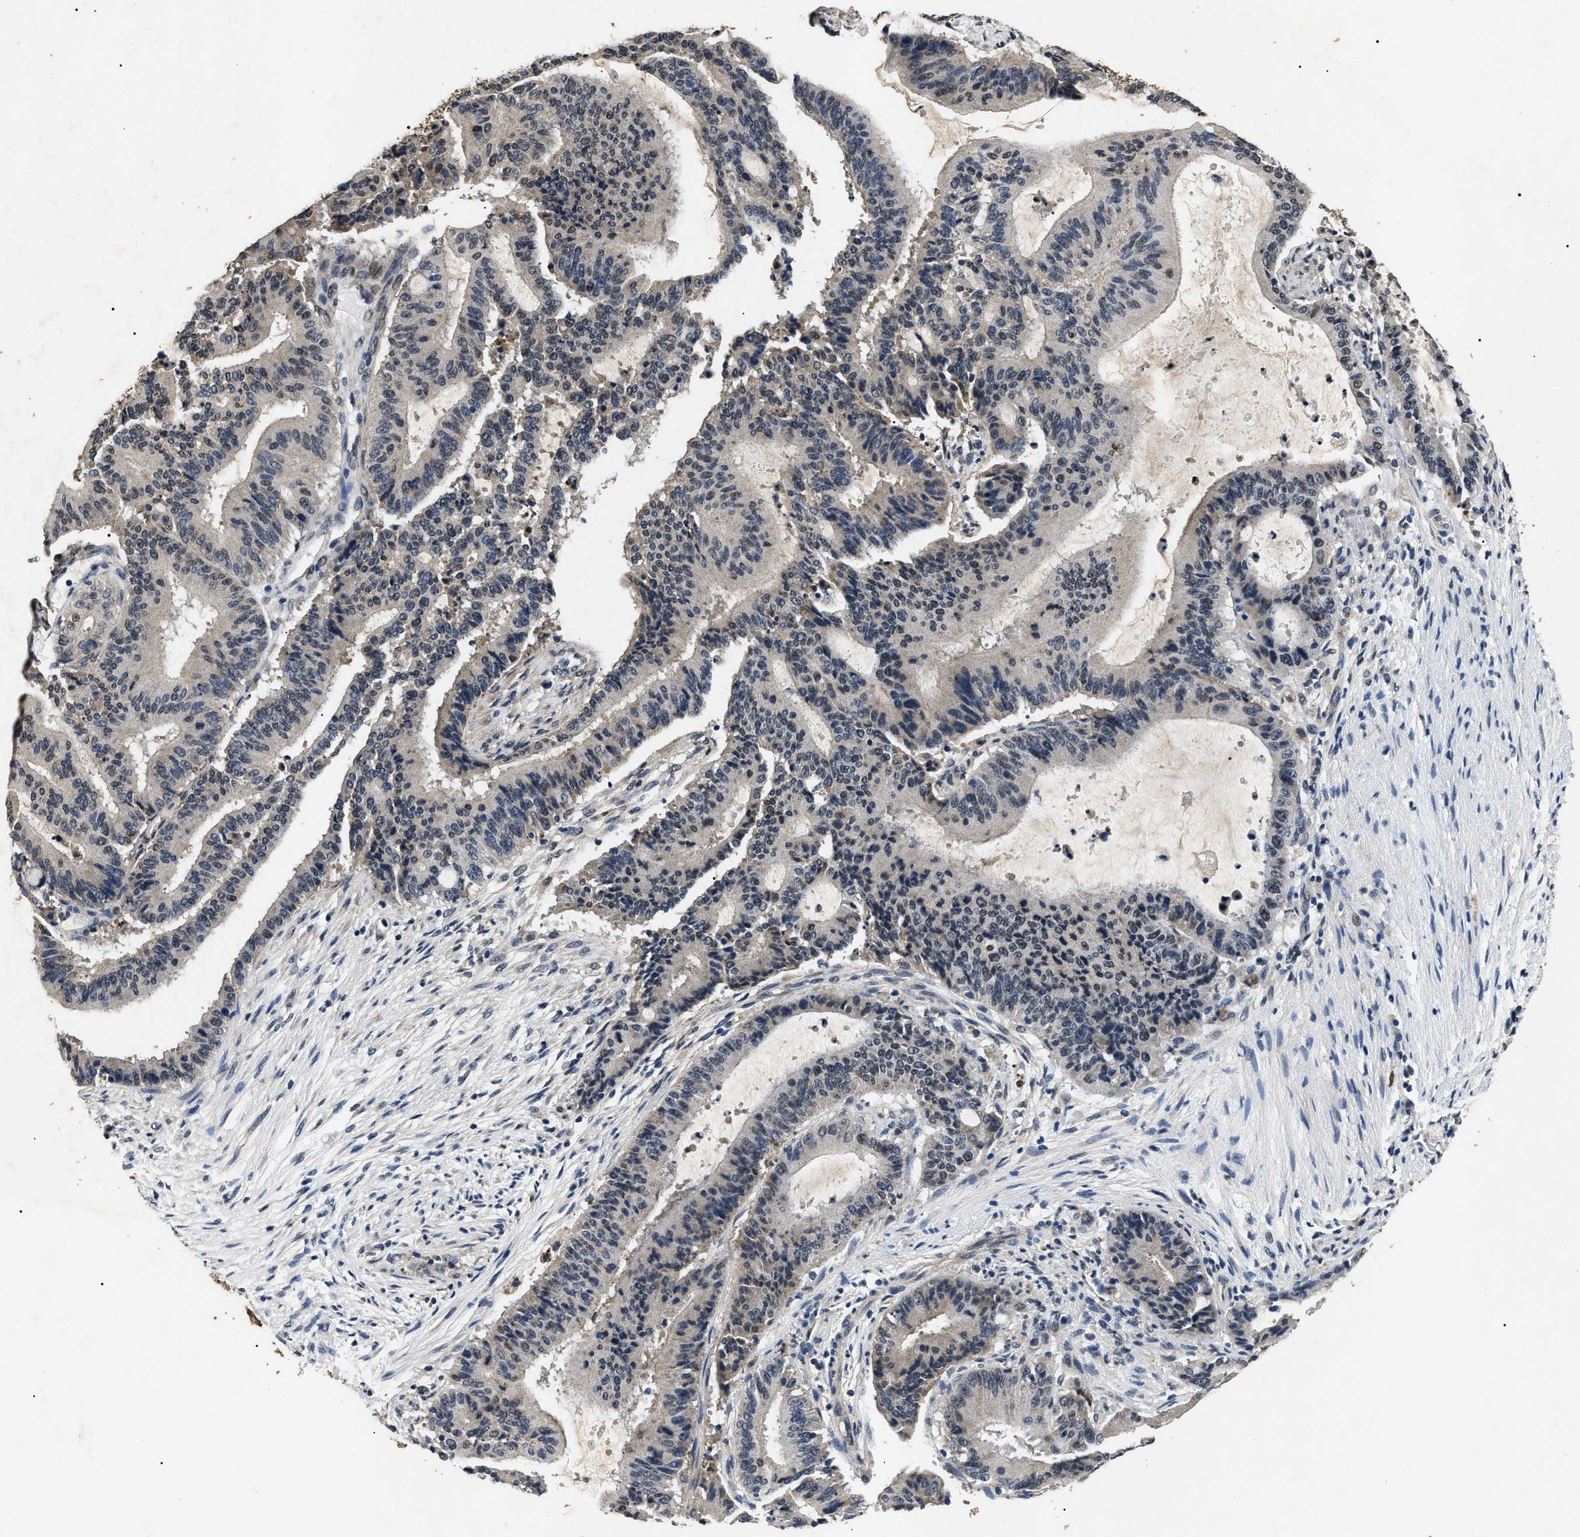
{"staining": {"intensity": "weak", "quantity": "<25%", "location": "nuclear"}, "tissue": "liver cancer", "cell_type": "Tumor cells", "image_type": "cancer", "snomed": [{"axis": "morphology", "description": "Cholangiocarcinoma"}, {"axis": "topography", "description": "Liver"}], "caption": "This photomicrograph is of liver cholangiocarcinoma stained with IHC to label a protein in brown with the nuclei are counter-stained blue. There is no staining in tumor cells. Nuclei are stained in blue.", "gene": "ANP32E", "patient": {"sex": "female", "age": 73}}